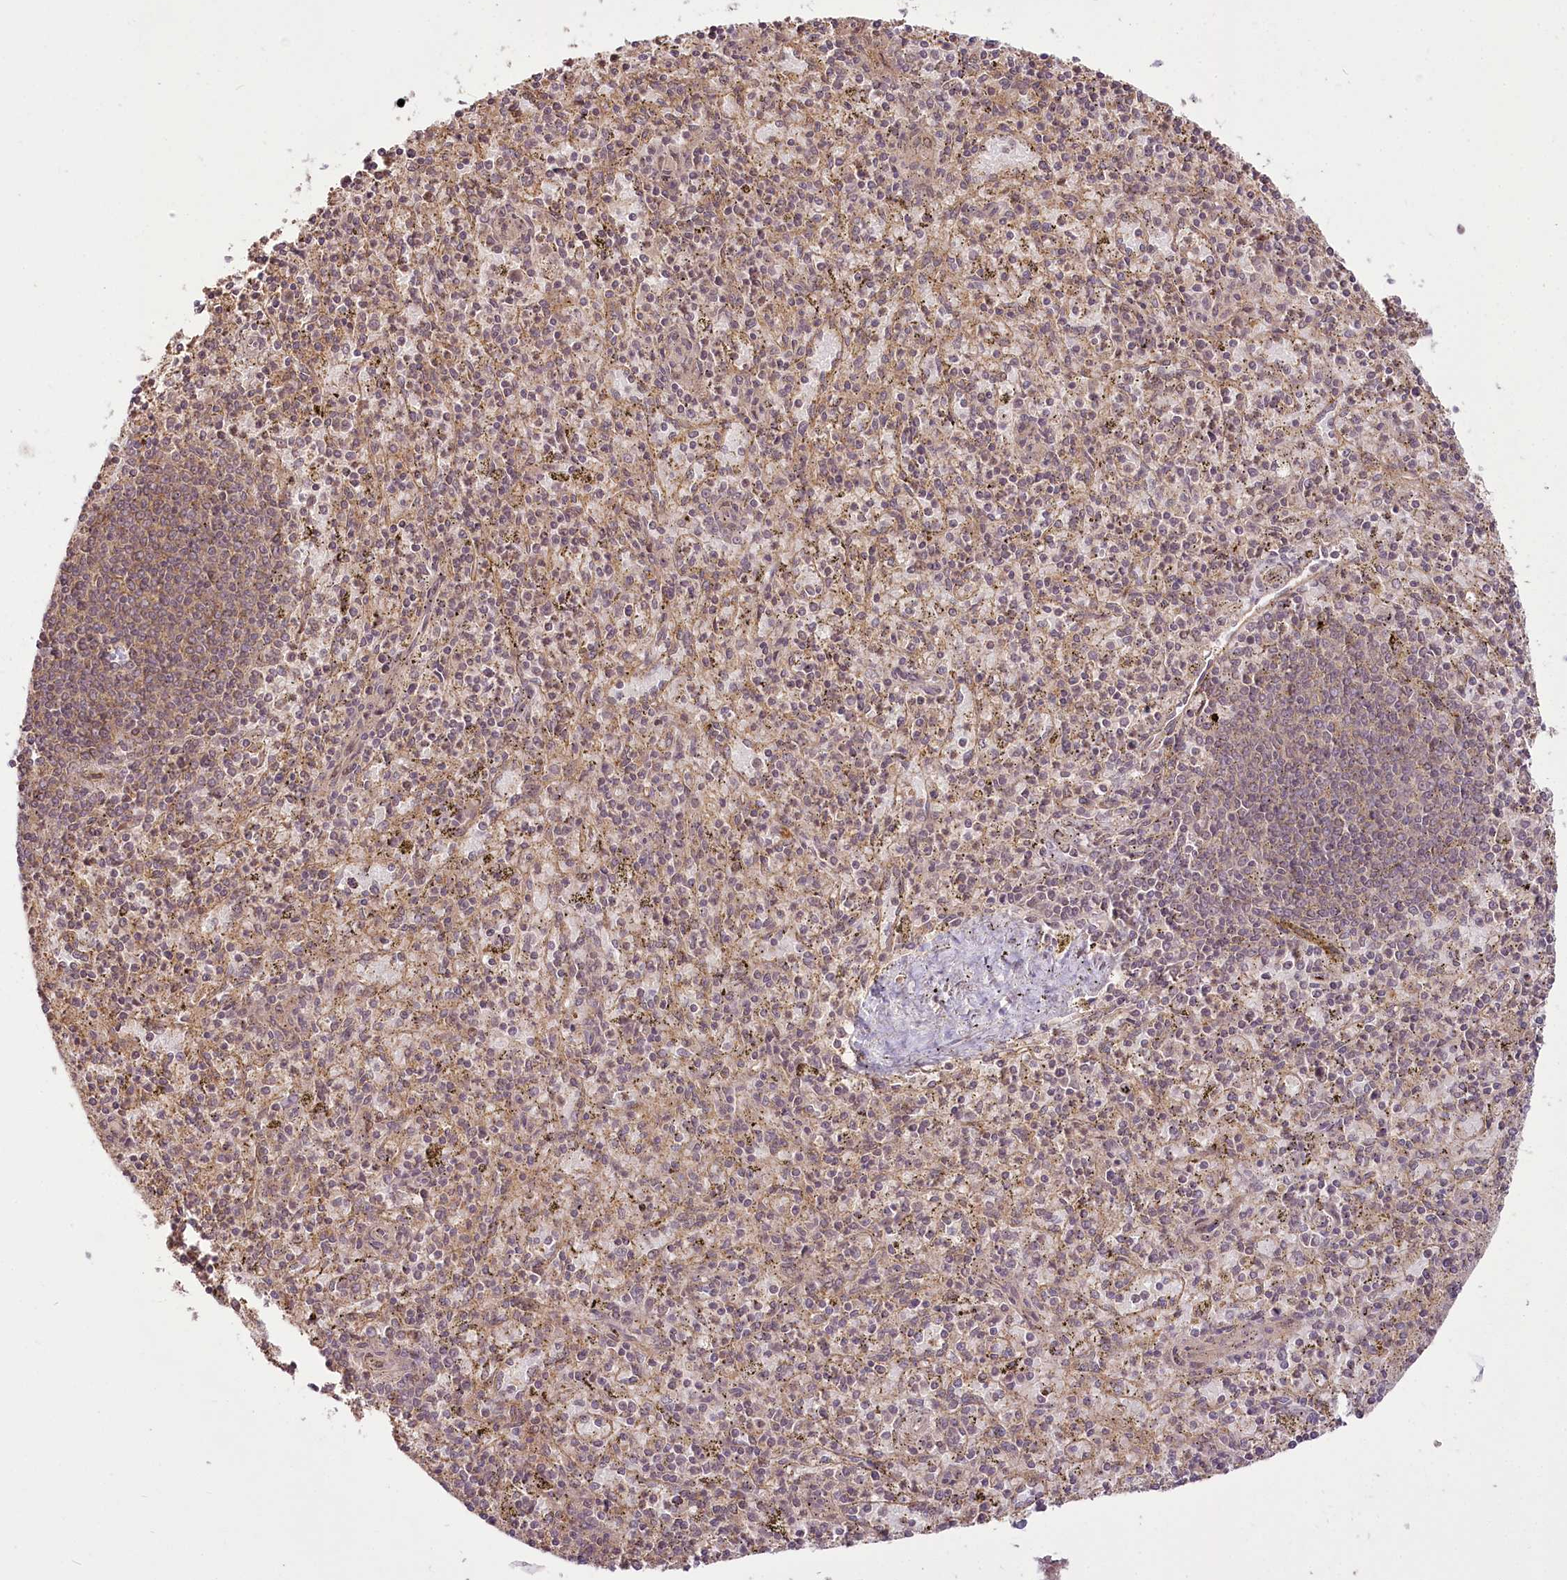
{"staining": {"intensity": "moderate", "quantity": "25%-75%", "location": "cytoplasmic/membranous"}, "tissue": "spleen", "cell_type": "Cells in red pulp", "image_type": "normal", "snomed": [{"axis": "morphology", "description": "Normal tissue, NOS"}, {"axis": "topography", "description": "Spleen"}], "caption": "Cells in red pulp exhibit medium levels of moderate cytoplasmic/membranous positivity in about 25%-75% of cells in unremarkable spleen. (DAB (3,3'-diaminobenzidine) = brown stain, brightfield microscopy at high magnification).", "gene": "R3HDM2", "patient": {"sex": "male", "age": 72}}